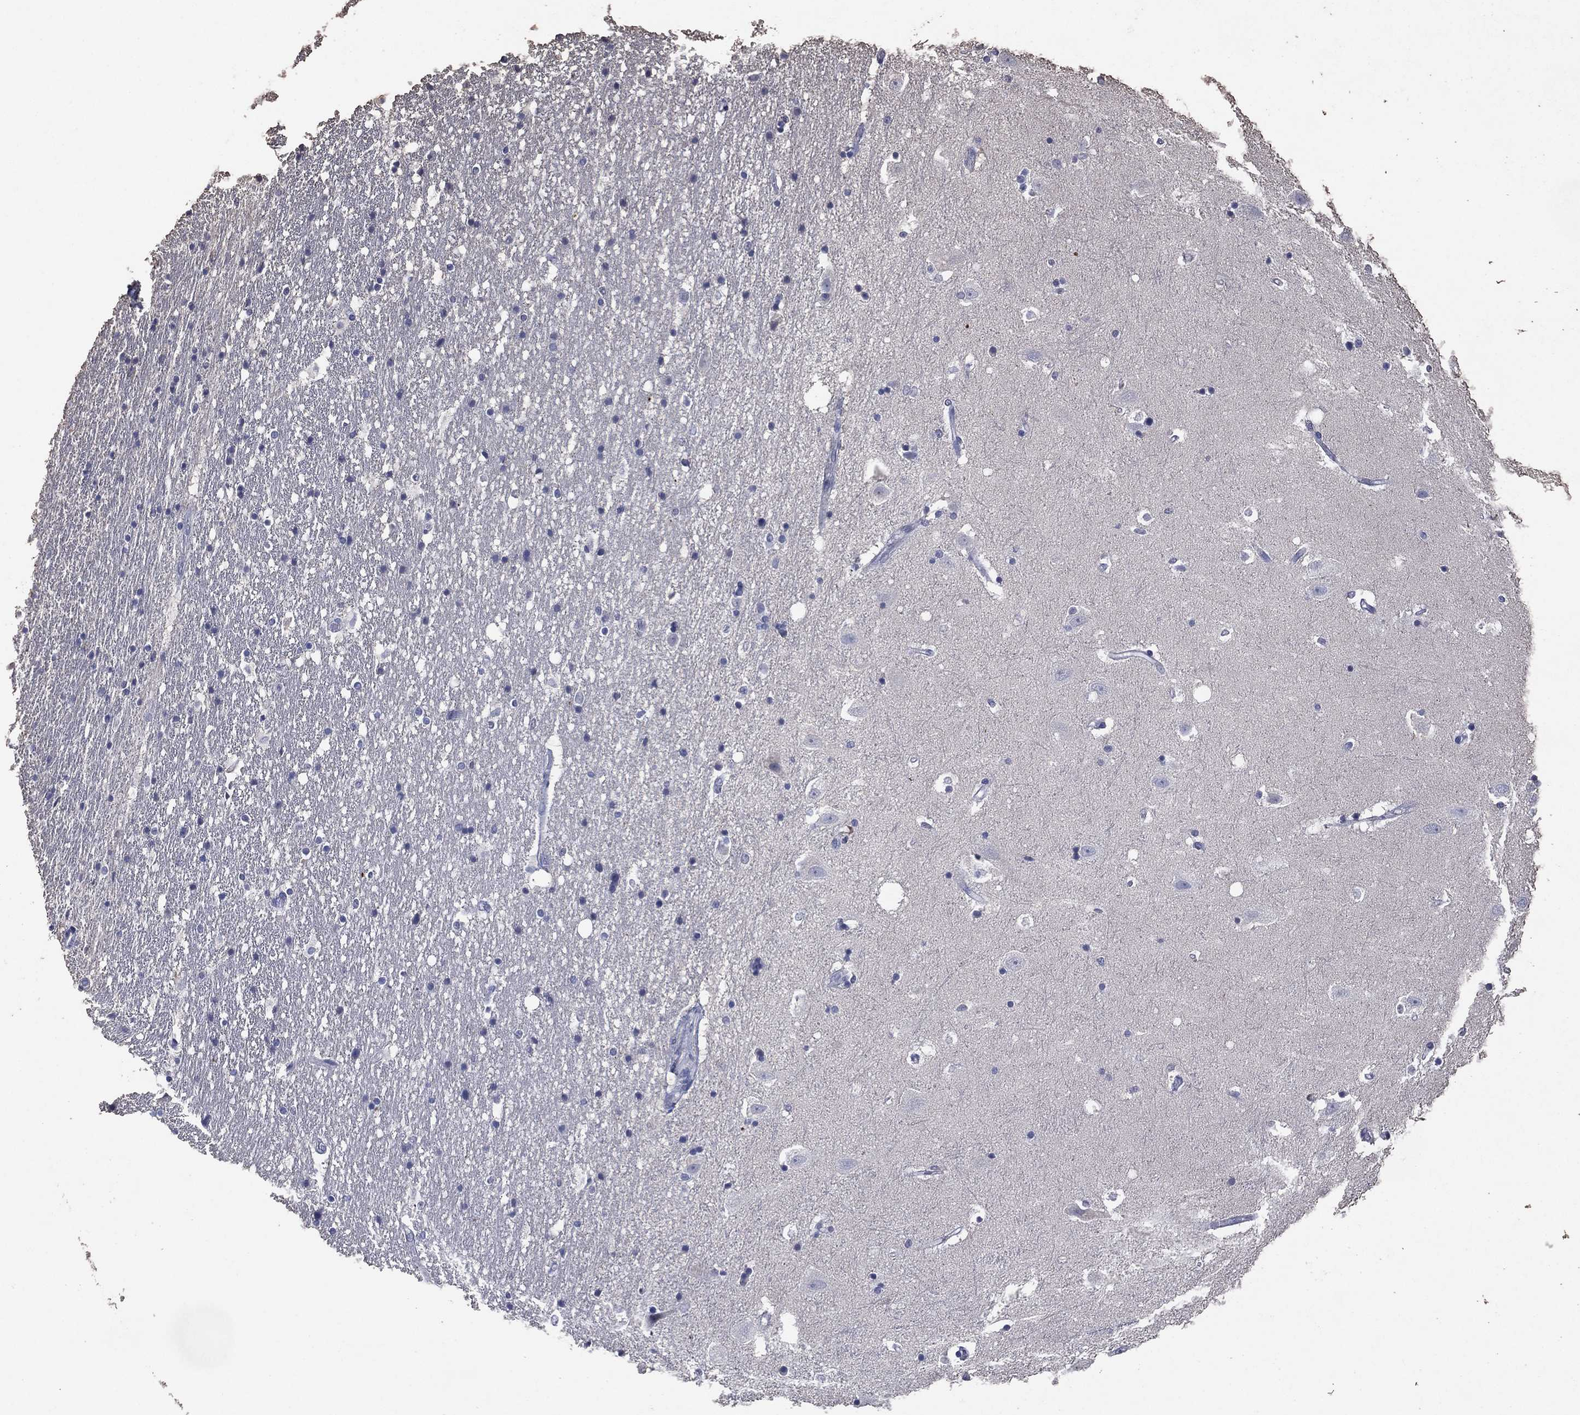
{"staining": {"intensity": "negative", "quantity": "none", "location": "none"}, "tissue": "hippocampus", "cell_type": "Glial cells", "image_type": "normal", "snomed": [{"axis": "morphology", "description": "Normal tissue, NOS"}, {"axis": "topography", "description": "Hippocampus"}], "caption": "This is an immunohistochemistry (IHC) photomicrograph of benign human hippocampus. There is no staining in glial cells.", "gene": "ADPRHL1", "patient": {"sex": "male", "age": 49}}